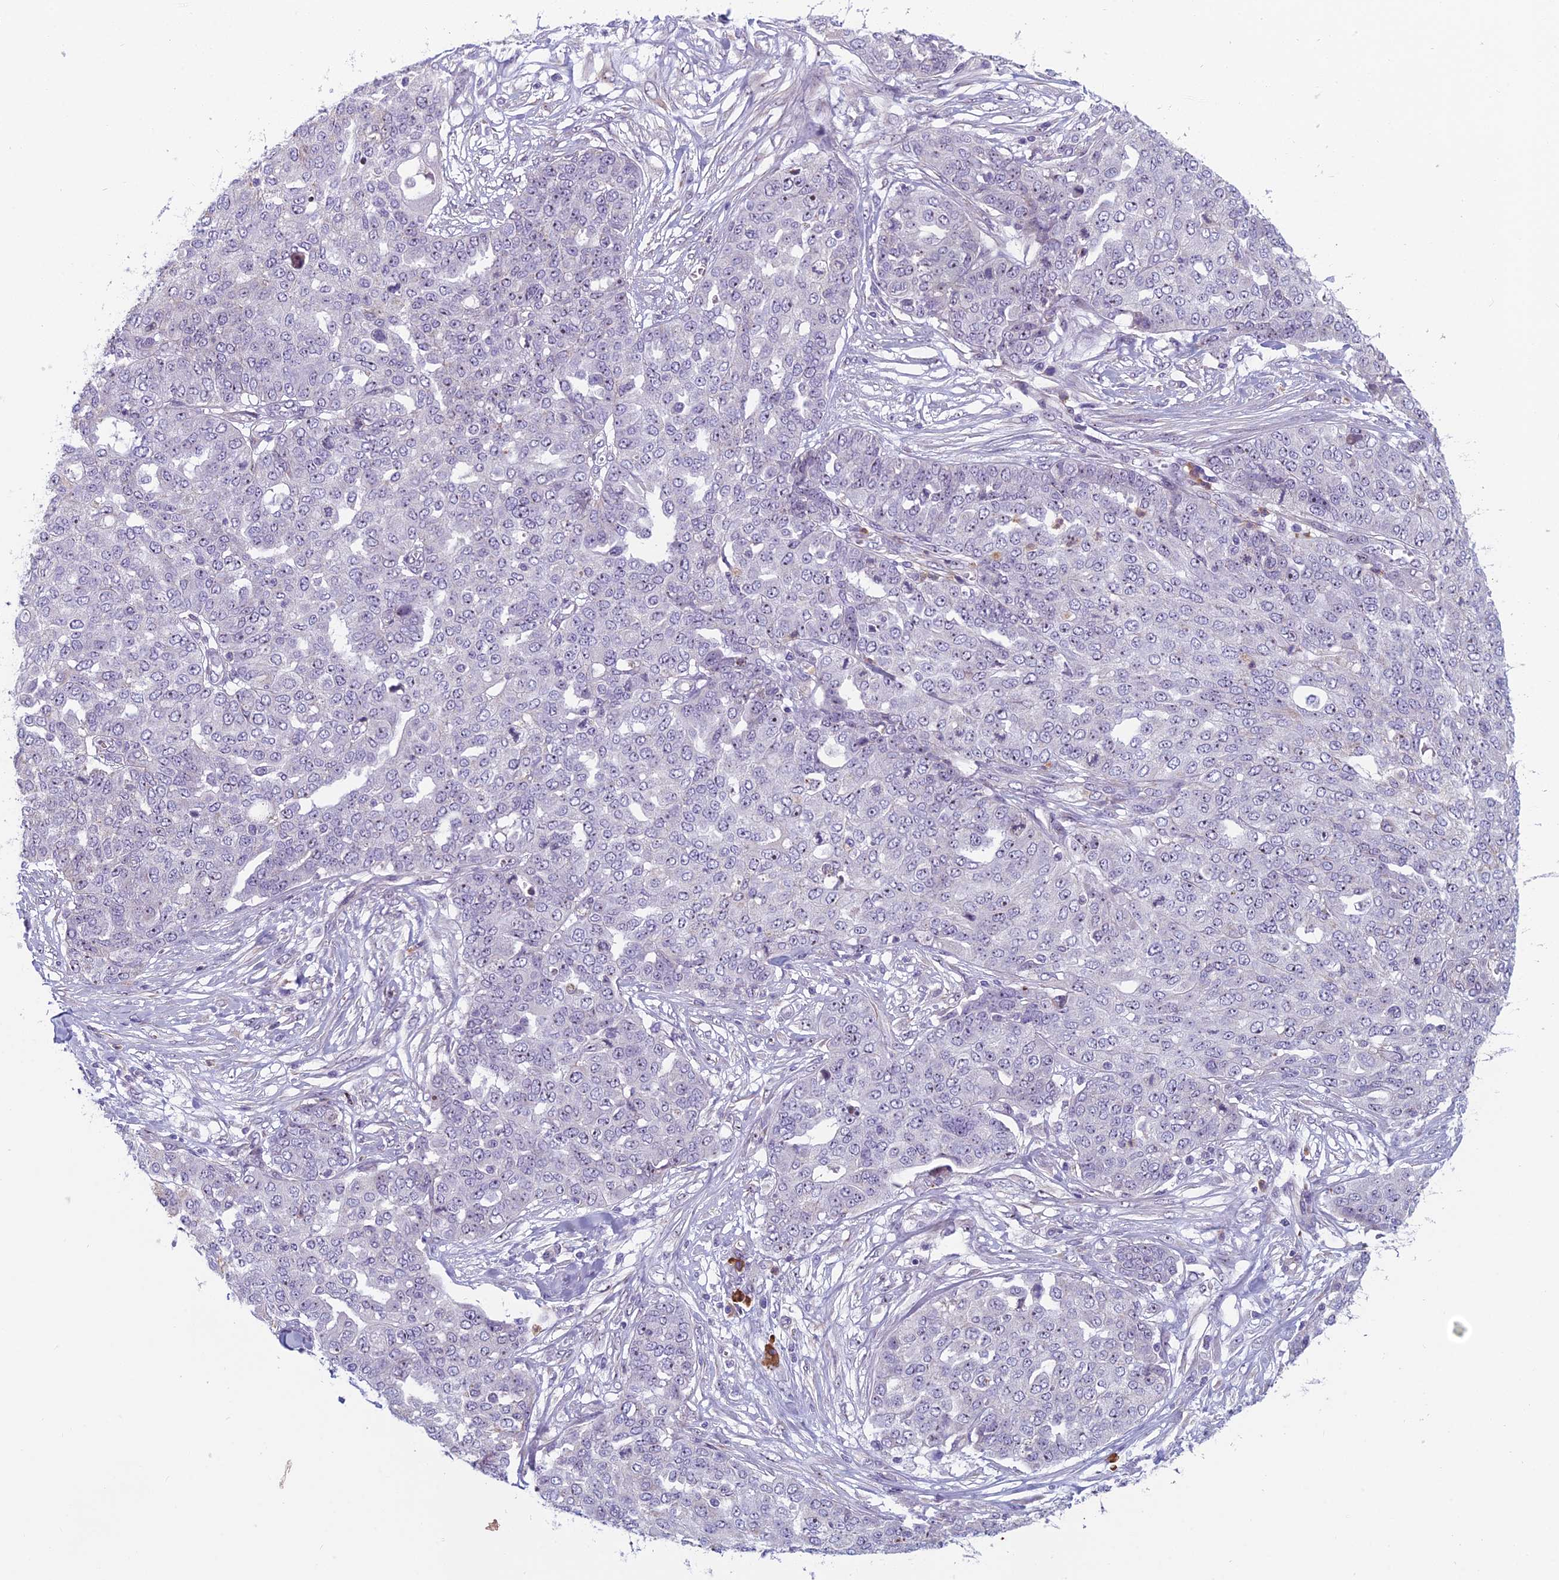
{"staining": {"intensity": "negative", "quantity": "none", "location": "none"}, "tissue": "ovarian cancer", "cell_type": "Tumor cells", "image_type": "cancer", "snomed": [{"axis": "morphology", "description": "Cystadenocarcinoma, serous, NOS"}, {"axis": "topography", "description": "Soft tissue"}, {"axis": "topography", "description": "Ovary"}], "caption": "An IHC micrograph of ovarian serous cystadenocarcinoma is shown. There is no staining in tumor cells of ovarian serous cystadenocarcinoma.", "gene": "NOC2L", "patient": {"sex": "female", "age": 57}}